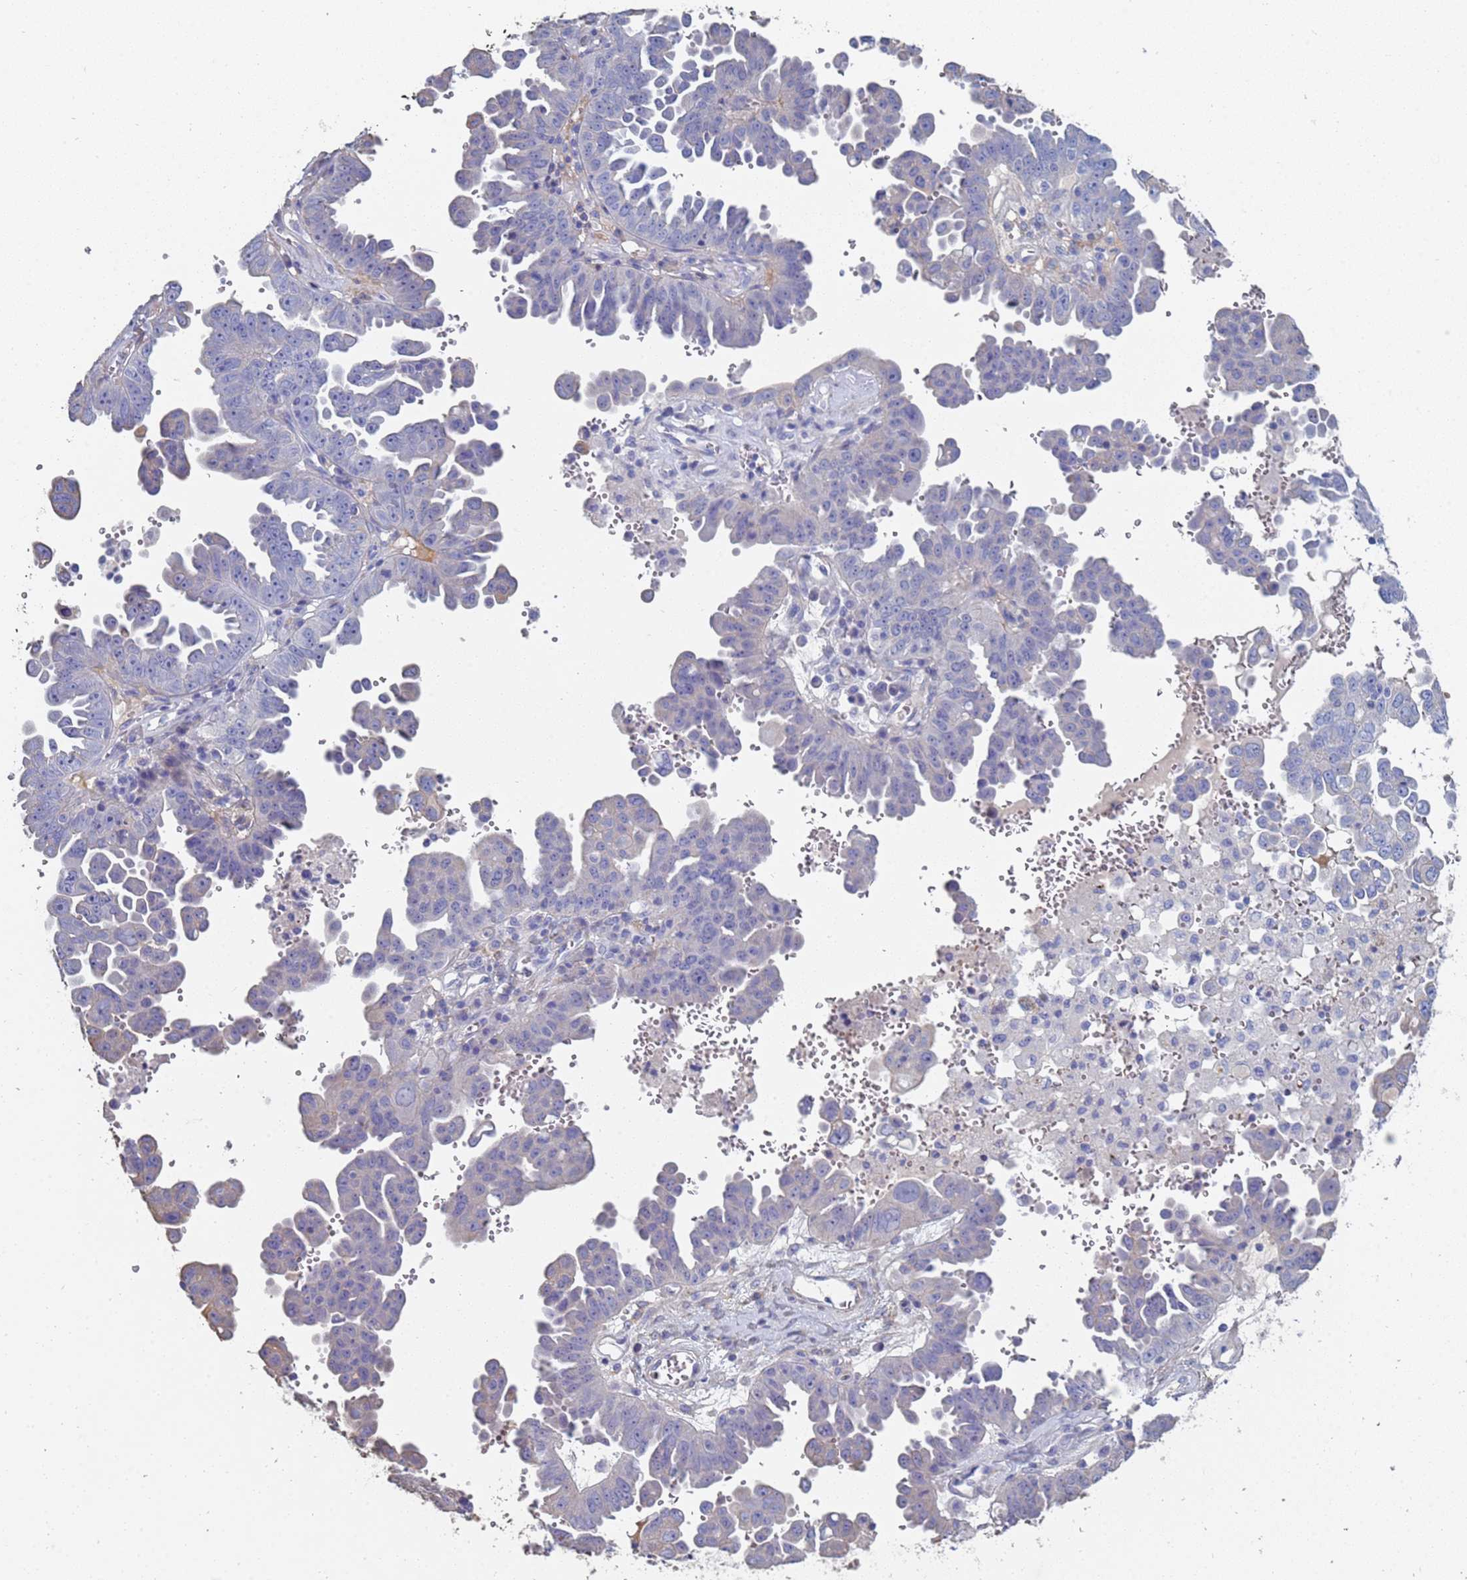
{"staining": {"intensity": "negative", "quantity": "none", "location": "none"}, "tissue": "ovarian cancer", "cell_type": "Tumor cells", "image_type": "cancer", "snomed": [{"axis": "morphology", "description": "Carcinoma, endometroid"}, {"axis": "topography", "description": "Ovary"}], "caption": "Immunohistochemistry (IHC) image of neoplastic tissue: ovarian cancer (endometroid carcinoma) stained with DAB (3,3'-diaminobenzidine) reveals no significant protein expression in tumor cells.", "gene": "ABCA8", "patient": {"sex": "female", "age": 62}}